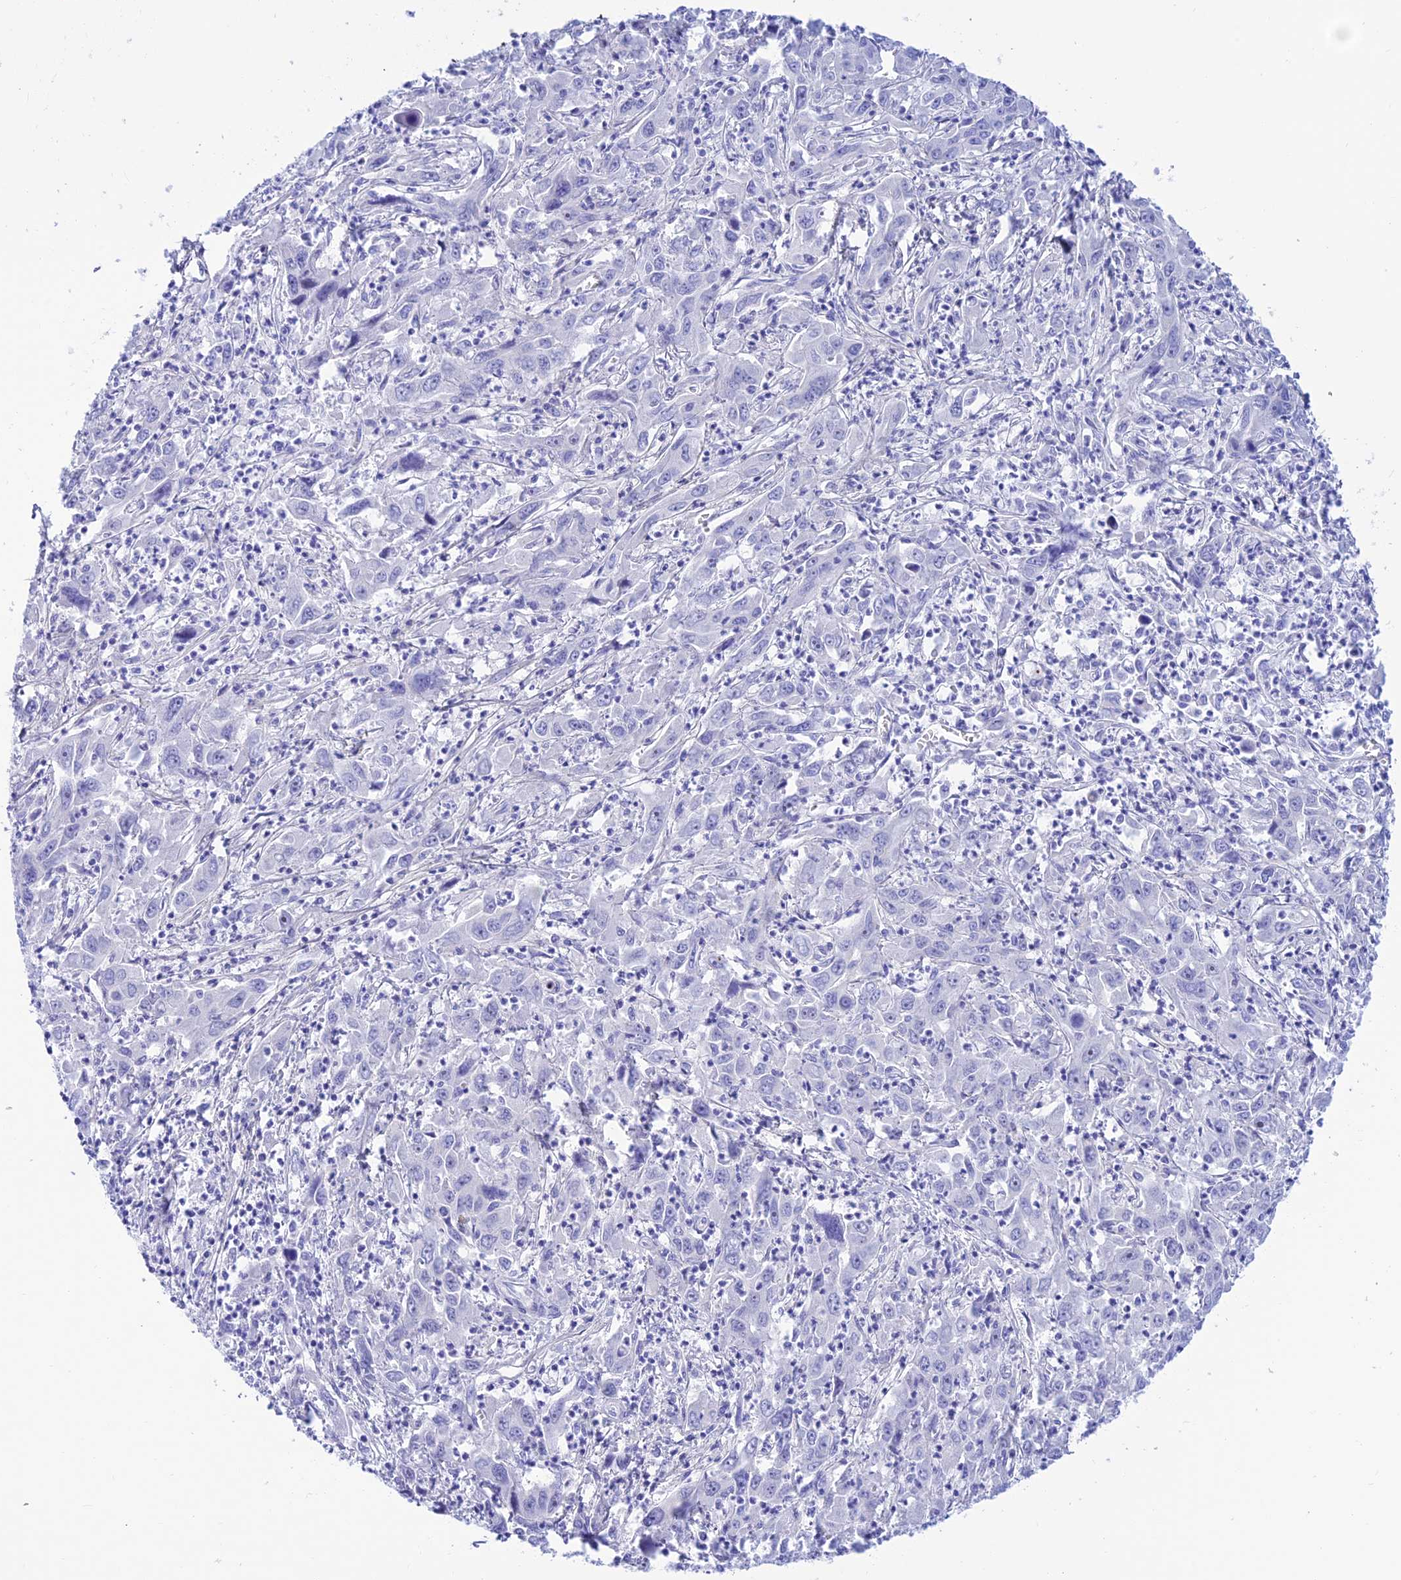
{"staining": {"intensity": "negative", "quantity": "none", "location": "none"}, "tissue": "liver cancer", "cell_type": "Tumor cells", "image_type": "cancer", "snomed": [{"axis": "morphology", "description": "Carcinoma, Hepatocellular, NOS"}, {"axis": "topography", "description": "Liver"}], "caption": "Image shows no protein expression in tumor cells of liver cancer tissue. Brightfield microscopy of immunohistochemistry stained with DAB (3,3'-diaminobenzidine) (brown) and hematoxylin (blue), captured at high magnification.", "gene": "PRNP", "patient": {"sex": "male", "age": 63}}